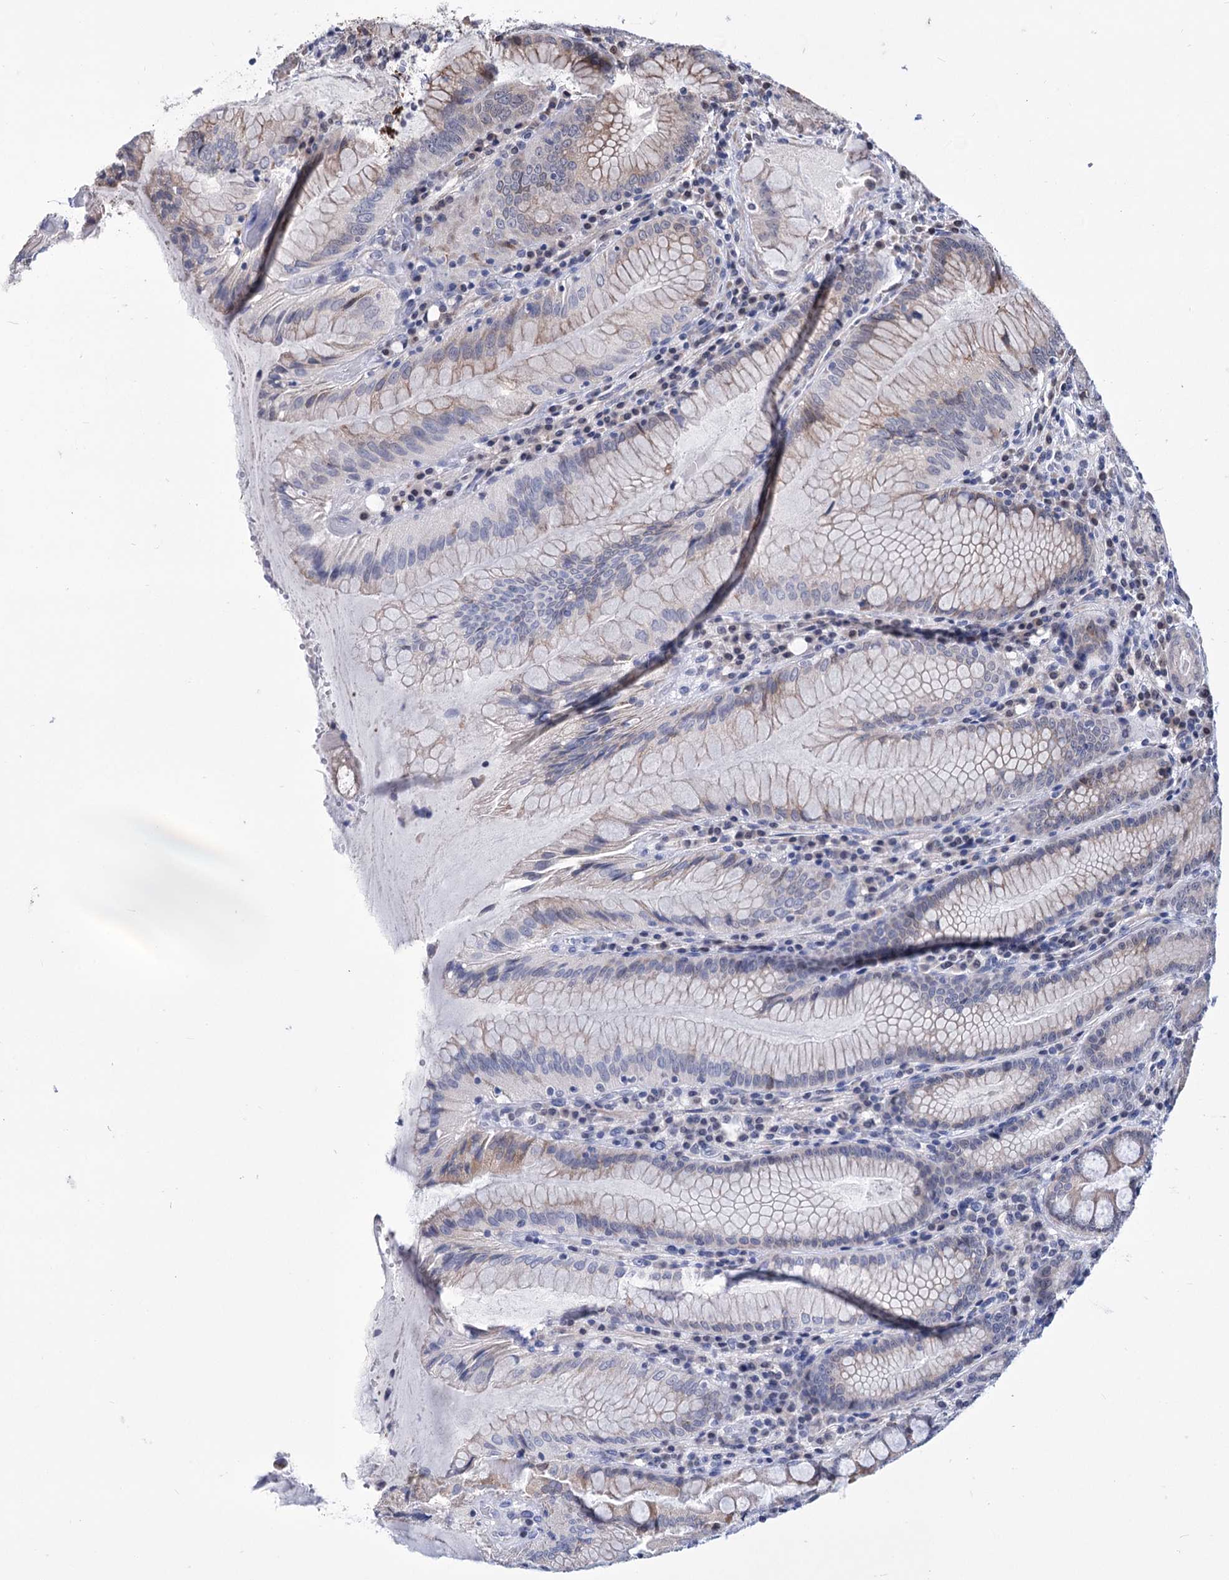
{"staining": {"intensity": "moderate", "quantity": "<25%", "location": "cytoplasmic/membranous"}, "tissue": "stomach", "cell_type": "Glandular cells", "image_type": "normal", "snomed": [{"axis": "morphology", "description": "Normal tissue, NOS"}, {"axis": "topography", "description": "Stomach, upper"}, {"axis": "topography", "description": "Stomach, lower"}], "caption": "A low amount of moderate cytoplasmic/membranous staining is identified in approximately <25% of glandular cells in benign stomach.", "gene": "PPRC1", "patient": {"sex": "female", "age": 76}}